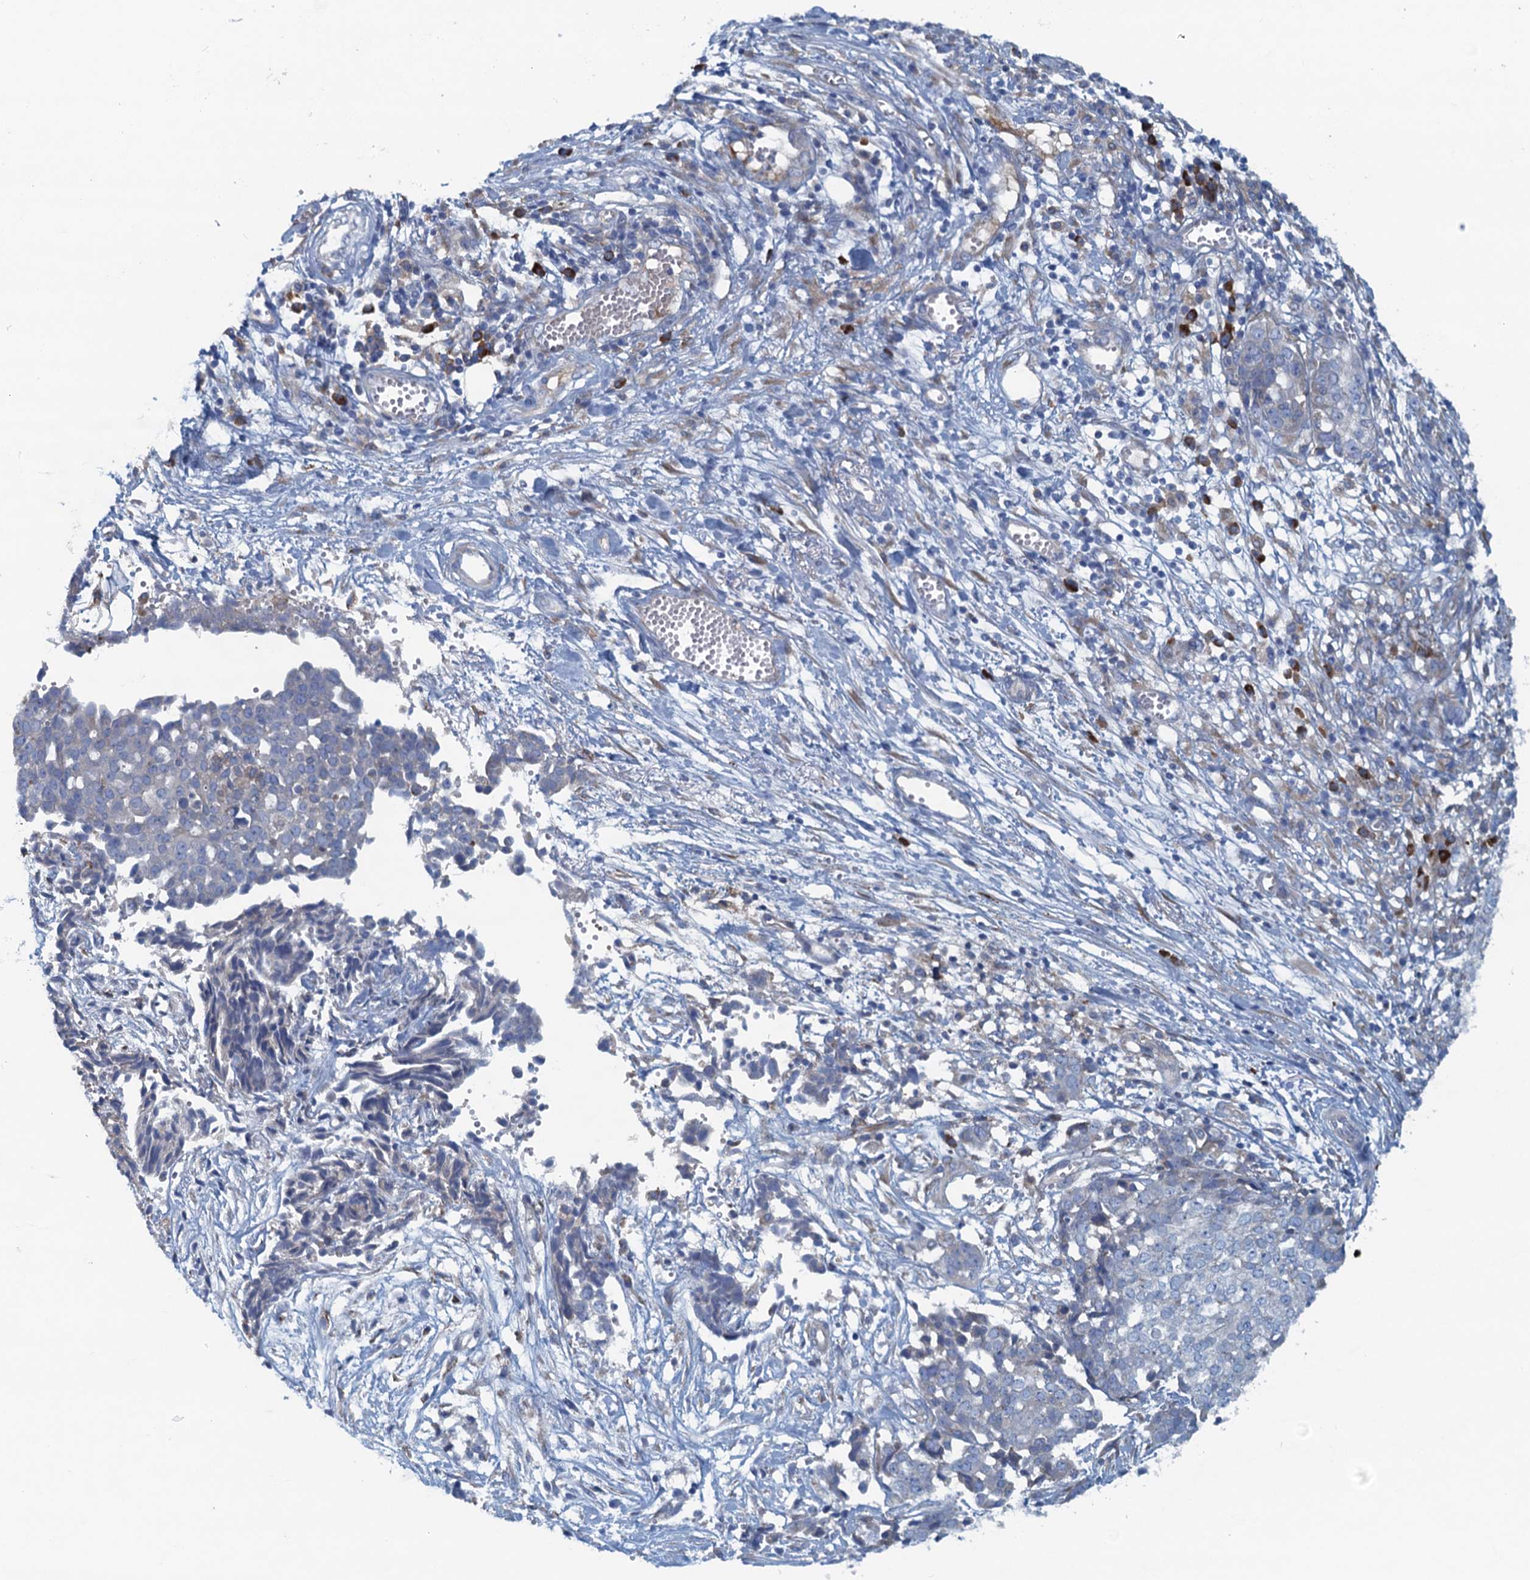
{"staining": {"intensity": "negative", "quantity": "none", "location": "none"}, "tissue": "ovarian cancer", "cell_type": "Tumor cells", "image_type": "cancer", "snomed": [{"axis": "morphology", "description": "Cystadenocarcinoma, serous, NOS"}, {"axis": "topography", "description": "Soft tissue"}, {"axis": "topography", "description": "Ovary"}], "caption": "A high-resolution micrograph shows IHC staining of serous cystadenocarcinoma (ovarian), which reveals no significant expression in tumor cells.", "gene": "MYDGF", "patient": {"sex": "female", "age": 57}}